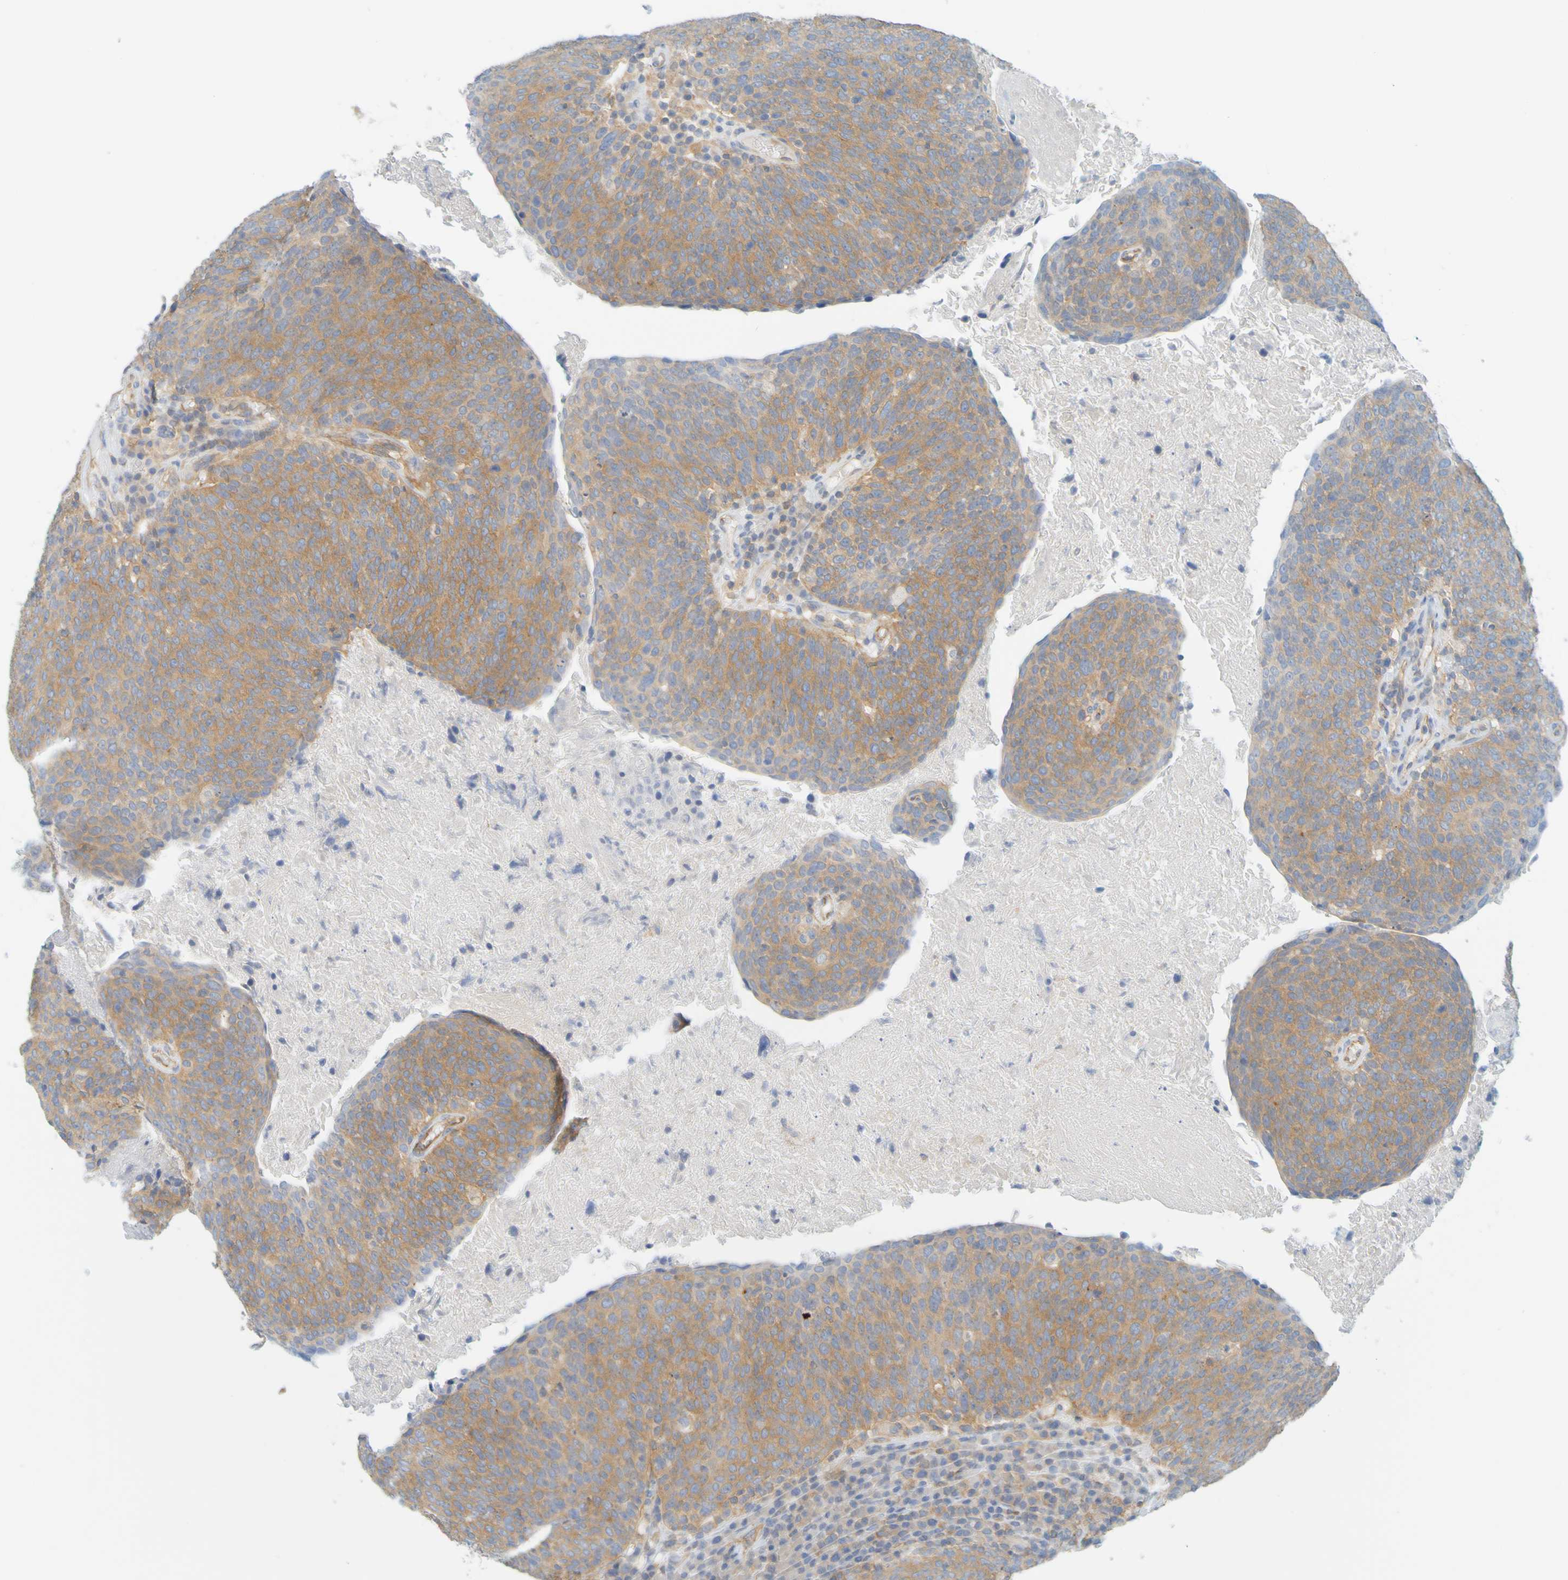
{"staining": {"intensity": "moderate", "quantity": ">75%", "location": "cytoplasmic/membranous"}, "tissue": "head and neck cancer", "cell_type": "Tumor cells", "image_type": "cancer", "snomed": [{"axis": "morphology", "description": "Squamous cell carcinoma, NOS"}, {"axis": "morphology", "description": "Squamous cell carcinoma, metastatic, NOS"}, {"axis": "topography", "description": "Lymph node"}, {"axis": "topography", "description": "Head-Neck"}], "caption": "Head and neck squamous cell carcinoma stained for a protein exhibits moderate cytoplasmic/membranous positivity in tumor cells.", "gene": "APPL1", "patient": {"sex": "male", "age": 62}}